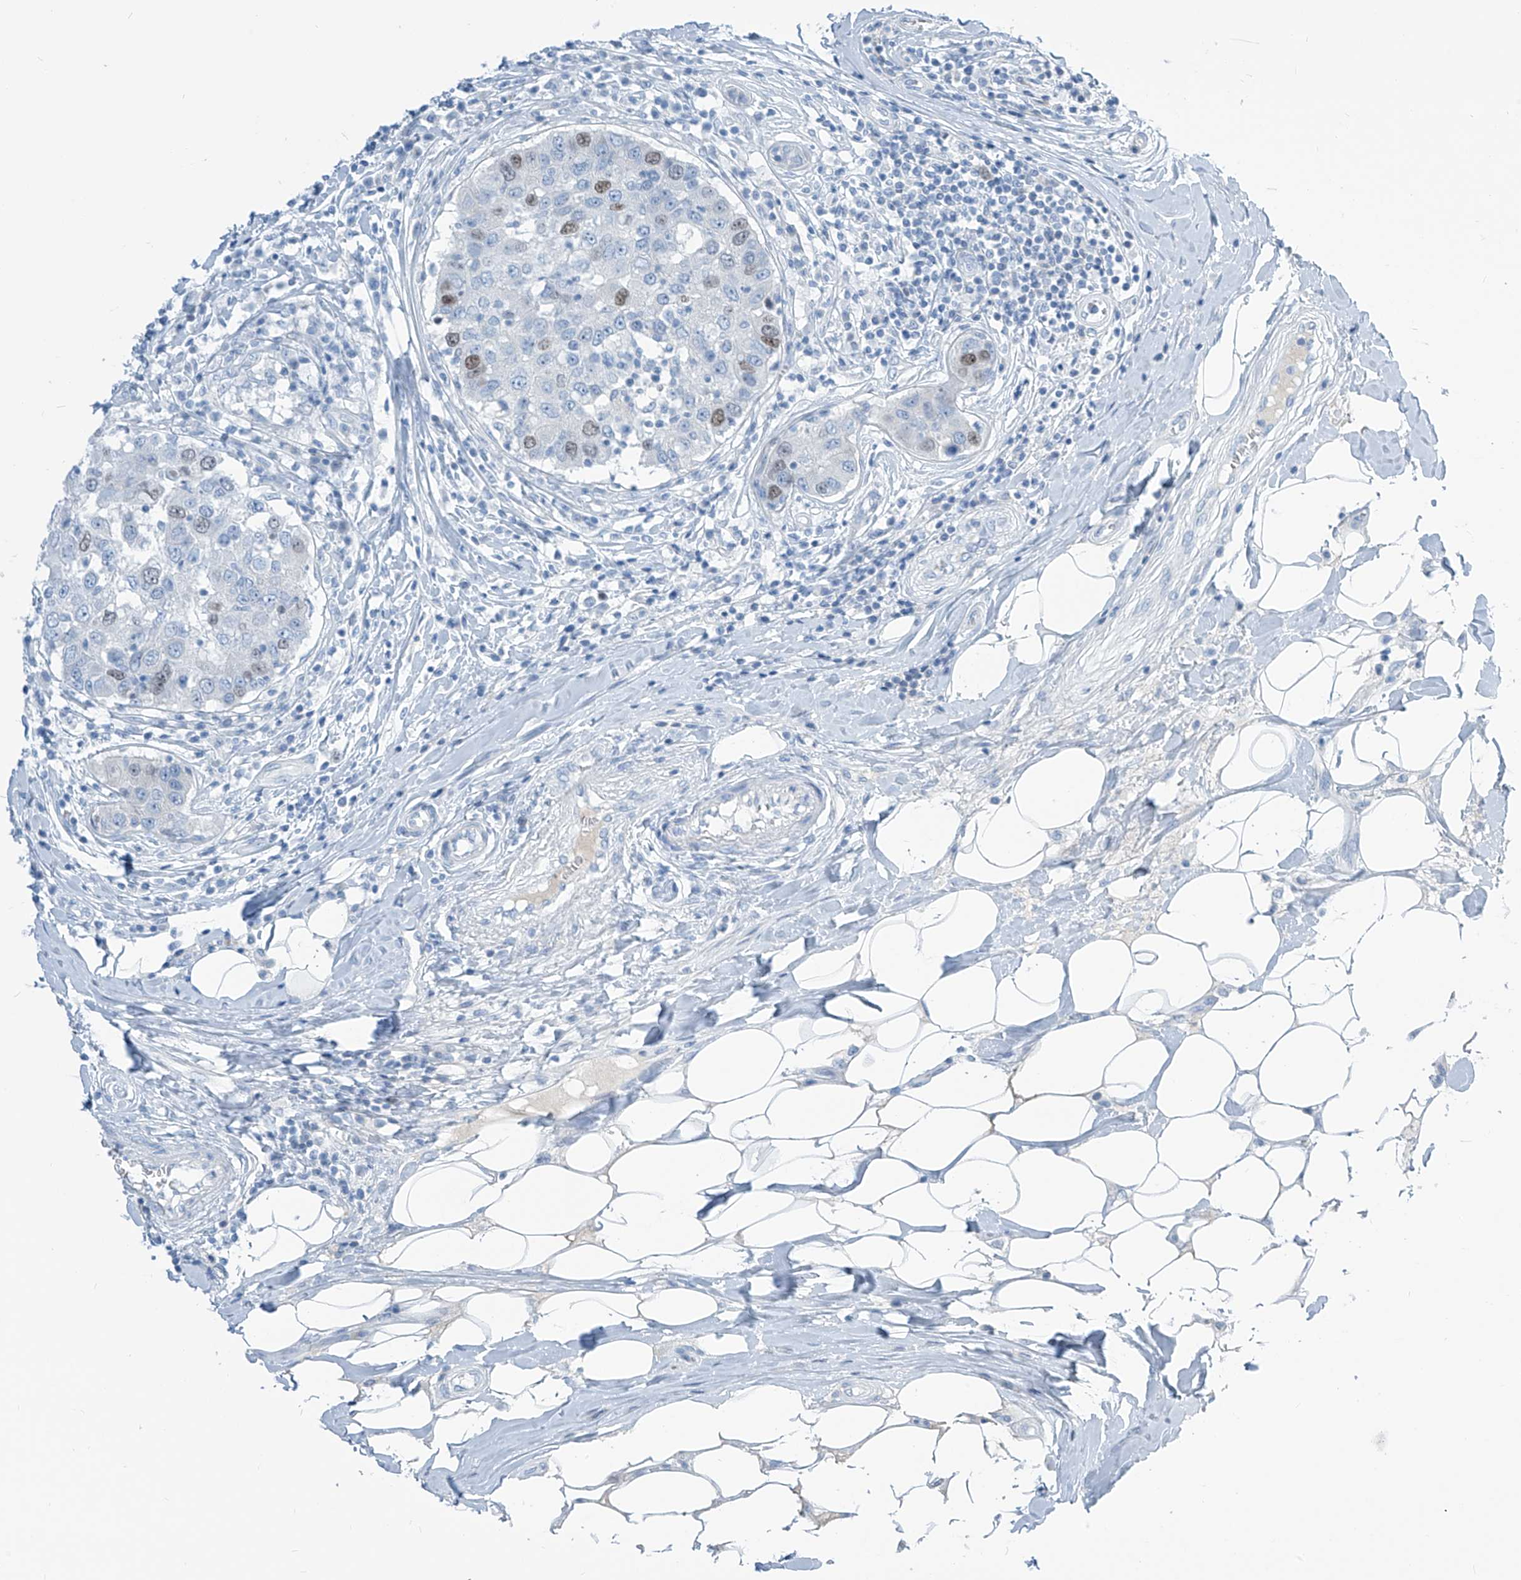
{"staining": {"intensity": "moderate", "quantity": "<25%", "location": "nuclear"}, "tissue": "breast cancer", "cell_type": "Tumor cells", "image_type": "cancer", "snomed": [{"axis": "morphology", "description": "Duct carcinoma"}, {"axis": "topography", "description": "Breast"}], "caption": "Immunohistochemical staining of human breast intraductal carcinoma demonstrates low levels of moderate nuclear positivity in approximately <25% of tumor cells. (DAB IHC with brightfield microscopy, high magnification).", "gene": "SGO2", "patient": {"sex": "female", "age": 27}}